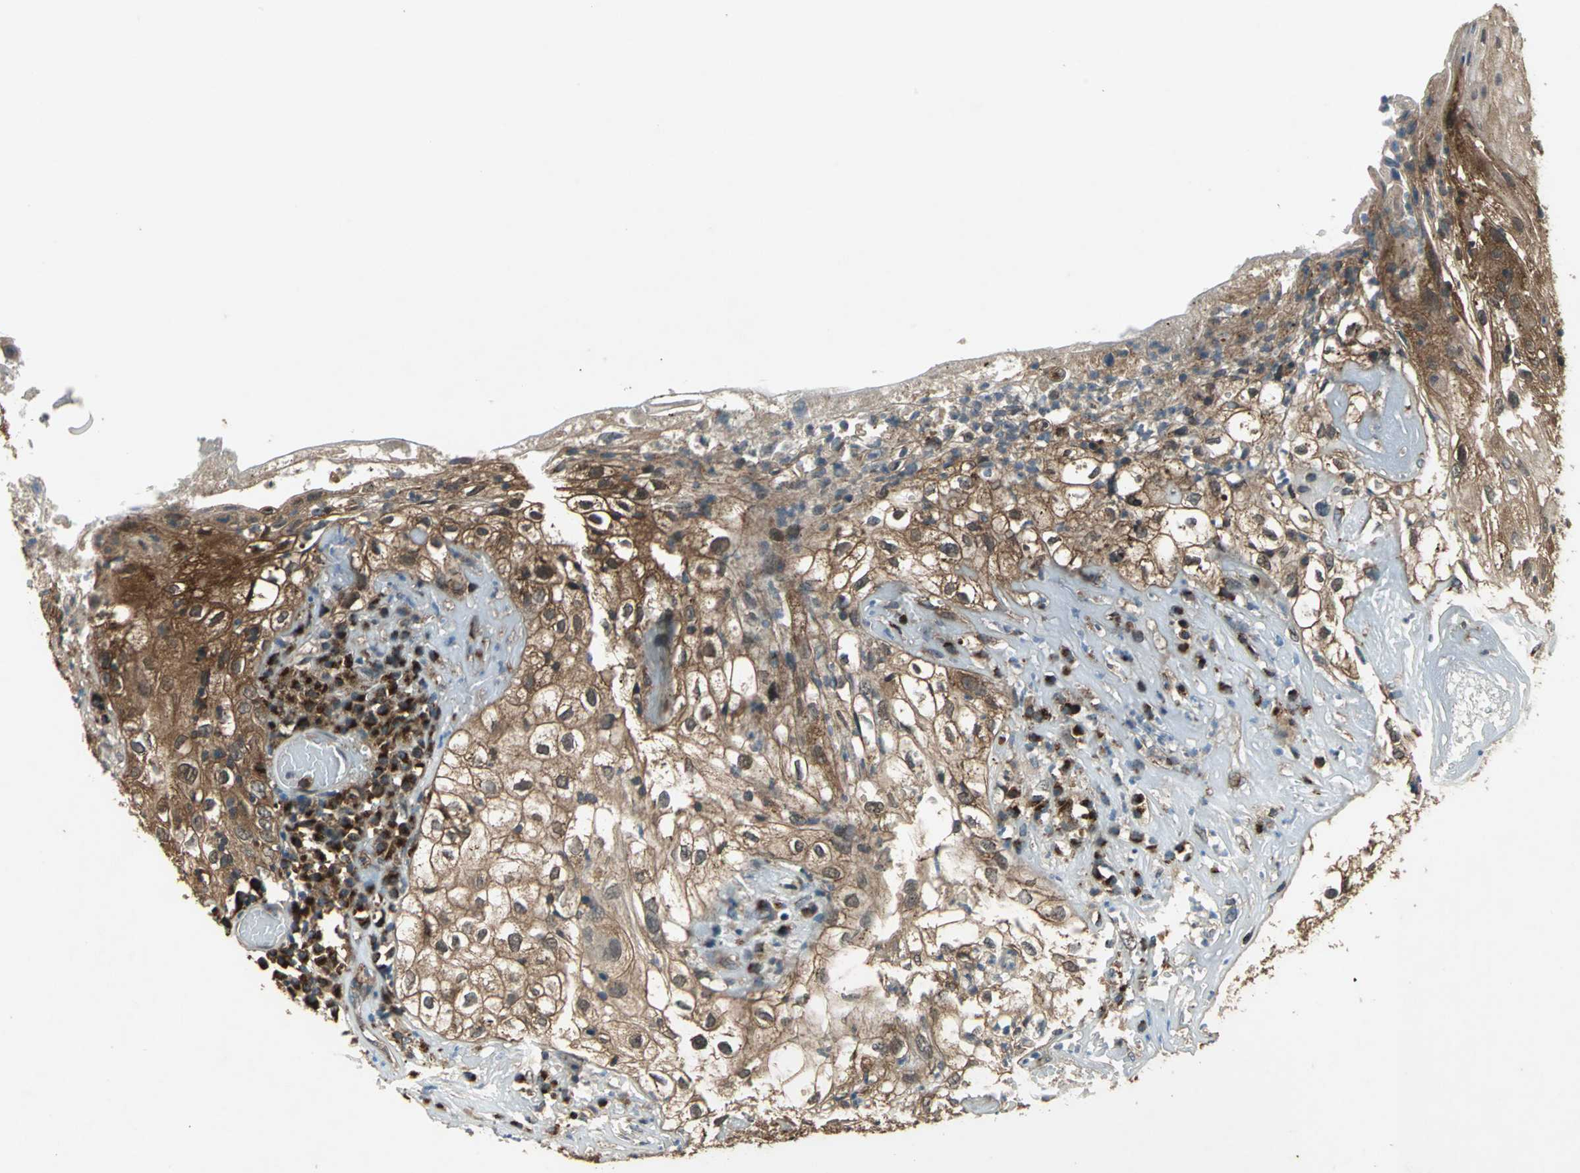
{"staining": {"intensity": "moderate", "quantity": ">75%", "location": "cytoplasmic/membranous"}, "tissue": "skin cancer", "cell_type": "Tumor cells", "image_type": "cancer", "snomed": [{"axis": "morphology", "description": "Squamous cell carcinoma, NOS"}, {"axis": "topography", "description": "Skin"}], "caption": "This micrograph displays immunohistochemistry staining of skin squamous cell carcinoma, with medium moderate cytoplasmic/membranous positivity in approximately >75% of tumor cells.", "gene": "NFKBIE", "patient": {"sex": "male", "age": 65}}